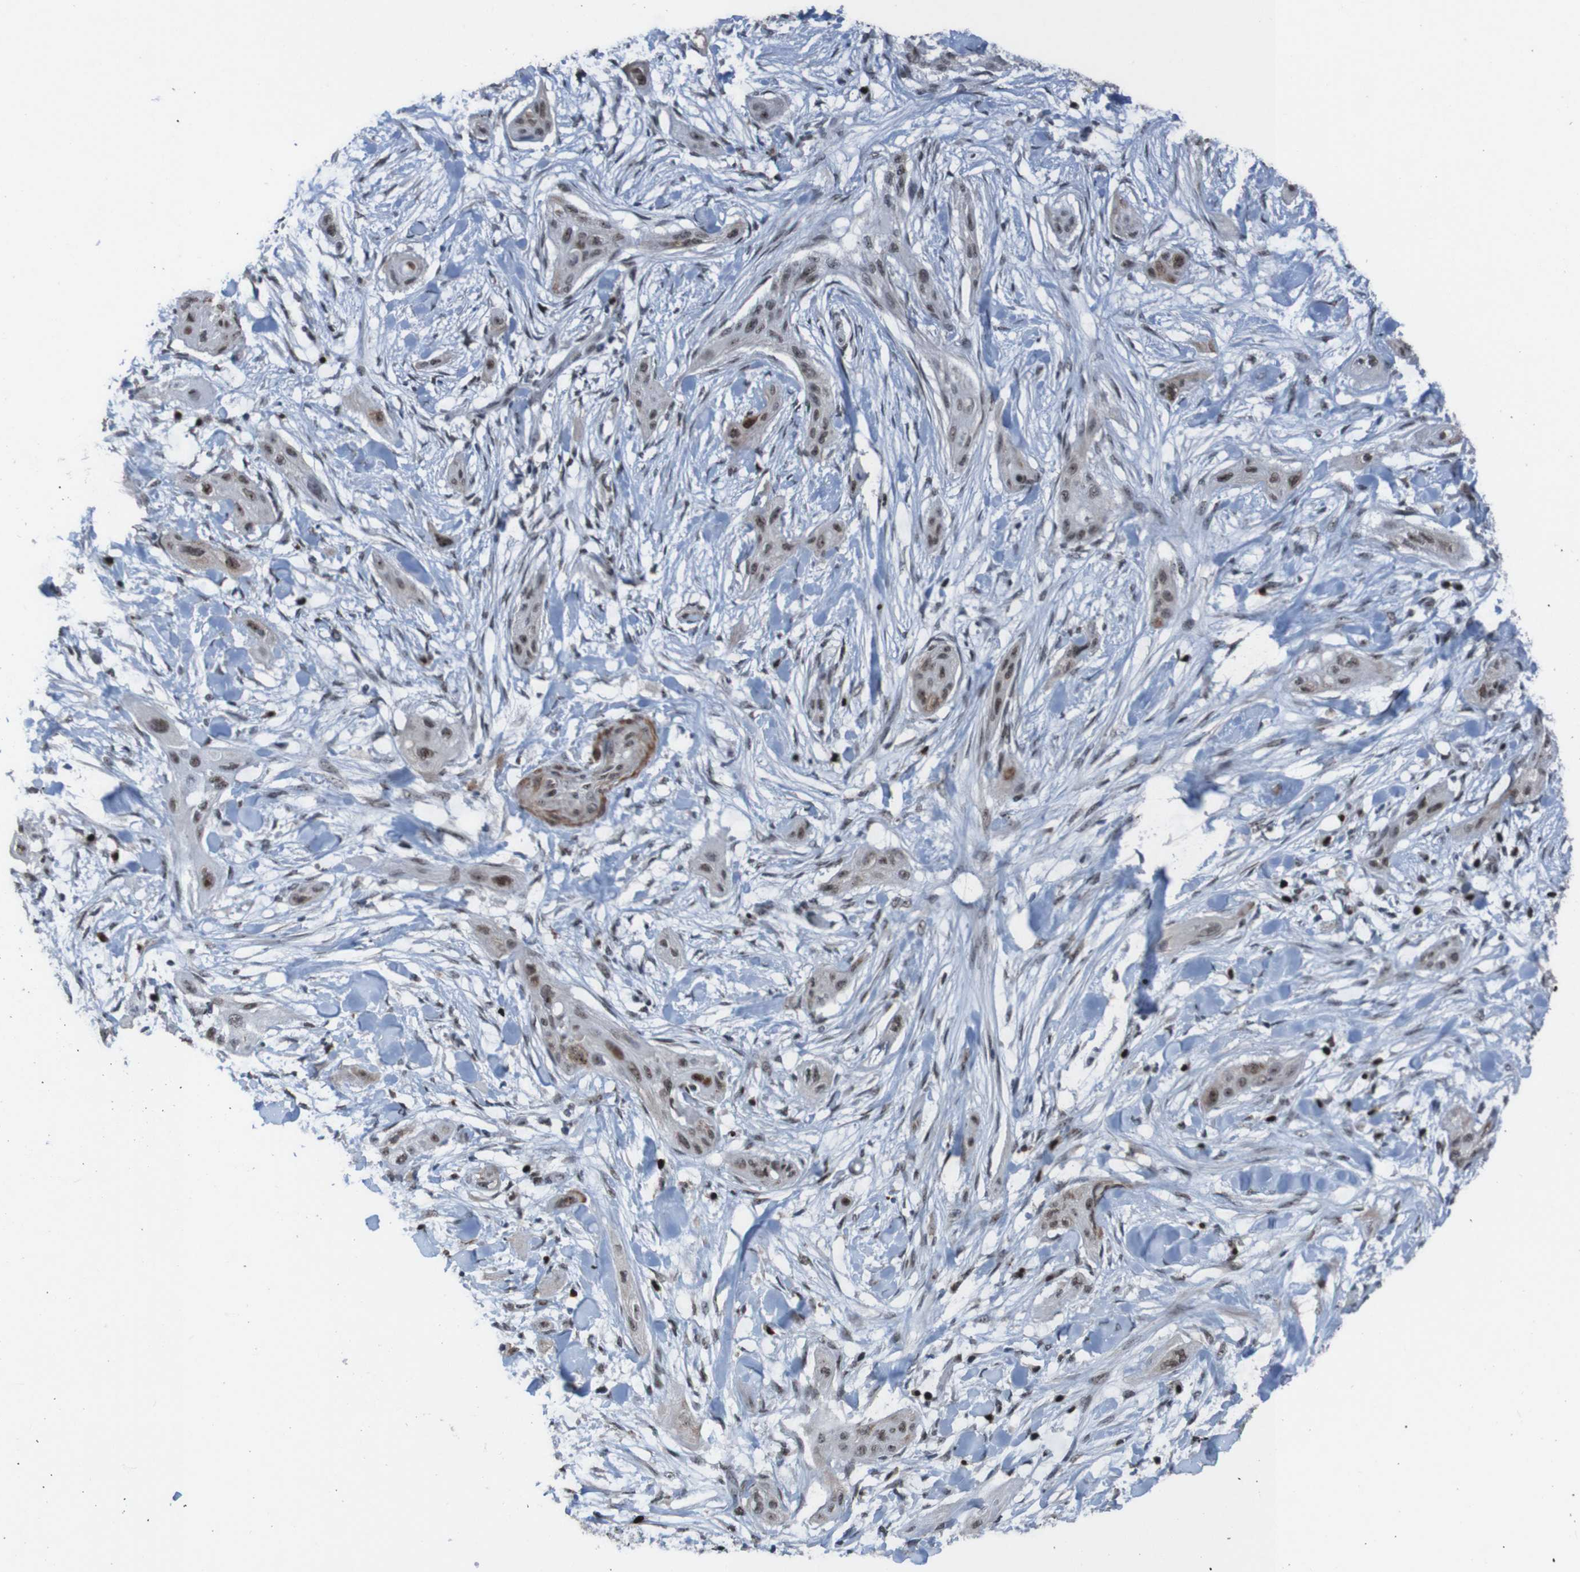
{"staining": {"intensity": "strong", "quantity": "<25%", "location": "nuclear"}, "tissue": "lung cancer", "cell_type": "Tumor cells", "image_type": "cancer", "snomed": [{"axis": "morphology", "description": "Squamous cell carcinoma, NOS"}, {"axis": "topography", "description": "Lung"}], "caption": "Protein staining by immunohistochemistry (IHC) shows strong nuclear staining in approximately <25% of tumor cells in lung cancer (squamous cell carcinoma). (Brightfield microscopy of DAB IHC at high magnification).", "gene": "PHF2", "patient": {"sex": "female", "age": 47}}